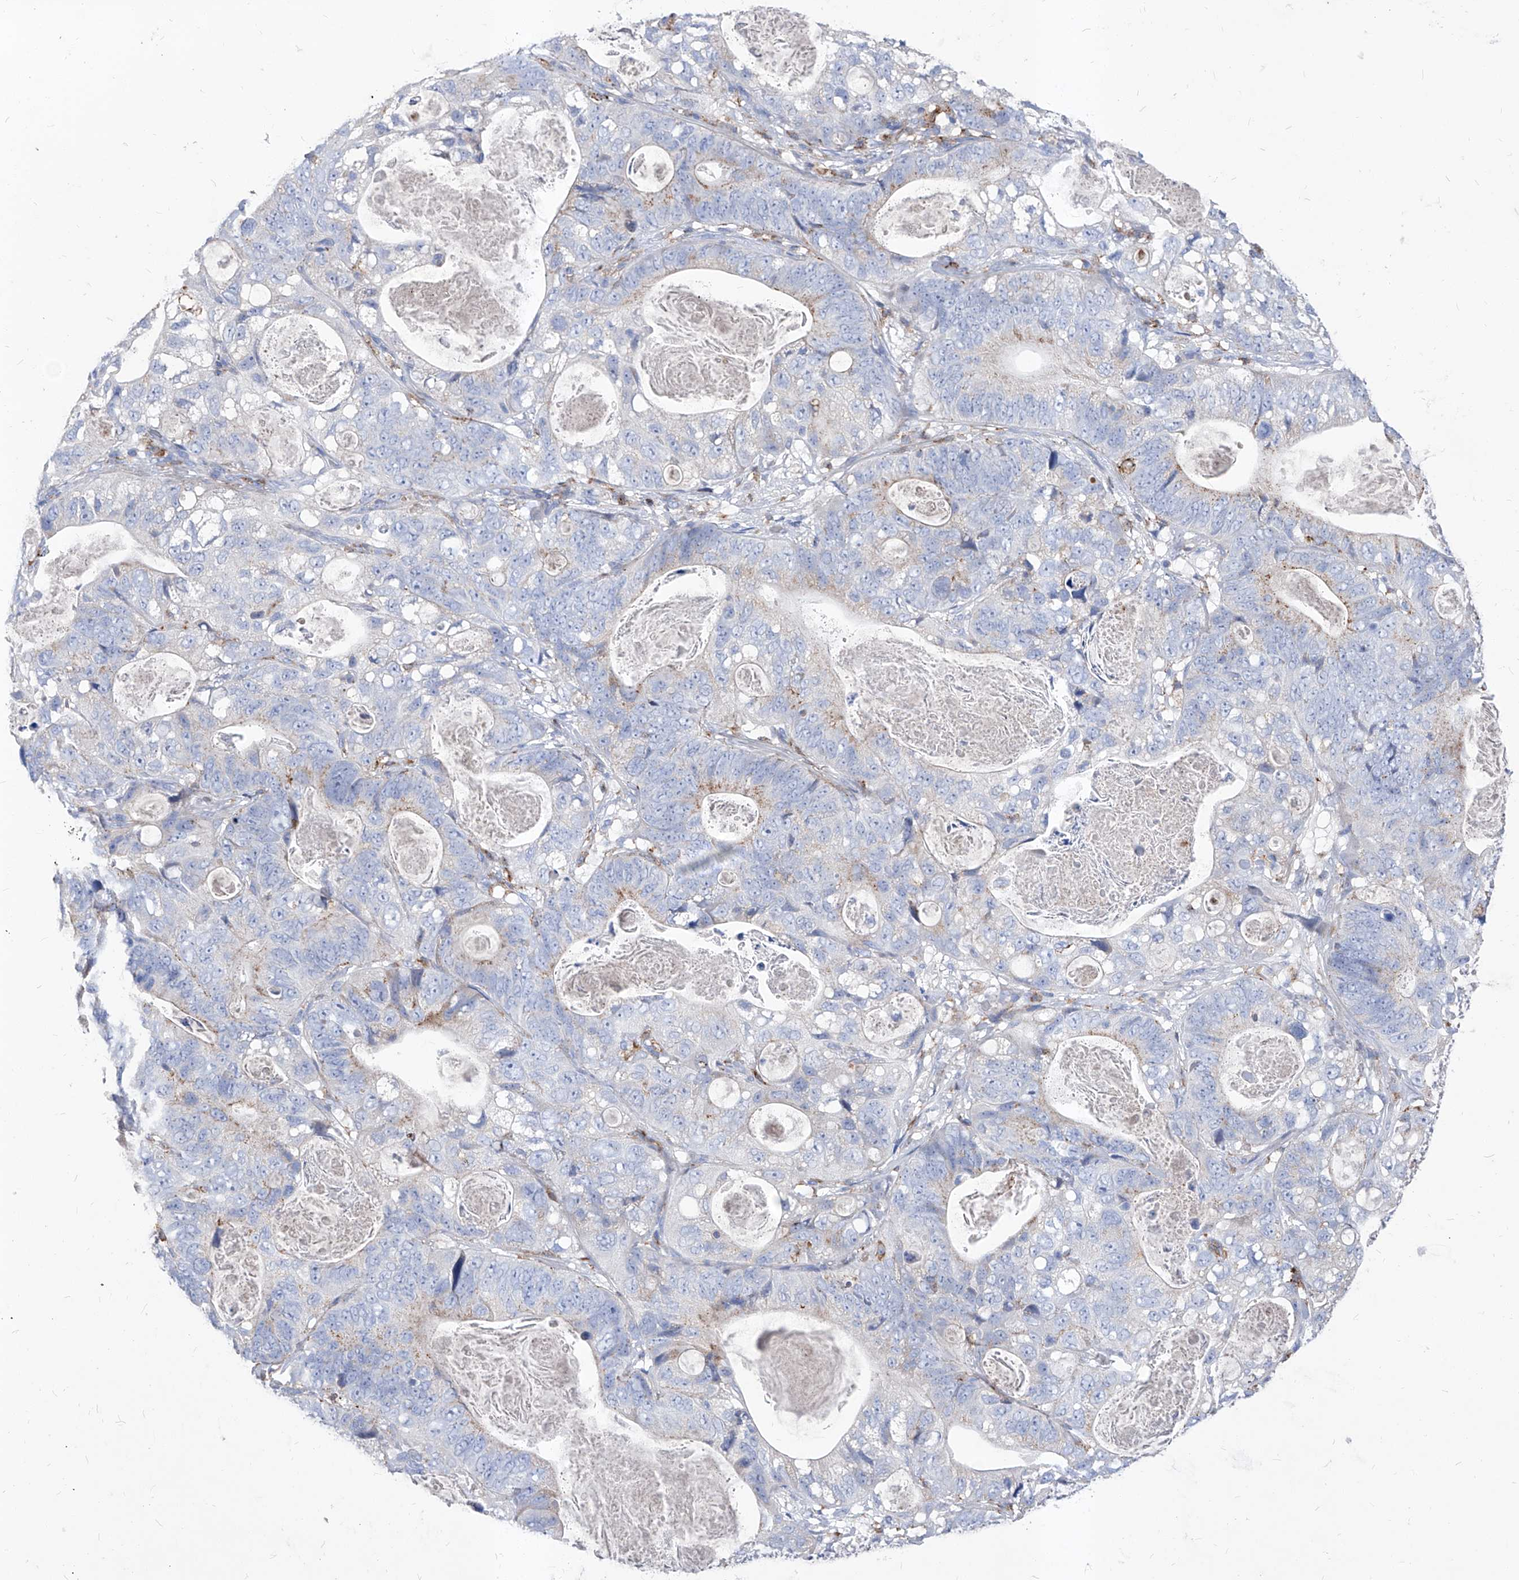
{"staining": {"intensity": "weak", "quantity": "<25%", "location": "cytoplasmic/membranous"}, "tissue": "stomach cancer", "cell_type": "Tumor cells", "image_type": "cancer", "snomed": [{"axis": "morphology", "description": "Normal tissue, NOS"}, {"axis": "morphology", "description": "Adenocarcinoma, NOS"}, {"axis": "topography", "description": "Stomach"}], "caption": "An immunohistochemistry histopathology image of stomach cancer is shown. There is no staining in tumor cells of stomach cancer.", "gene": "UBOX5", "patient": {"sex": "female", "age": 89}}